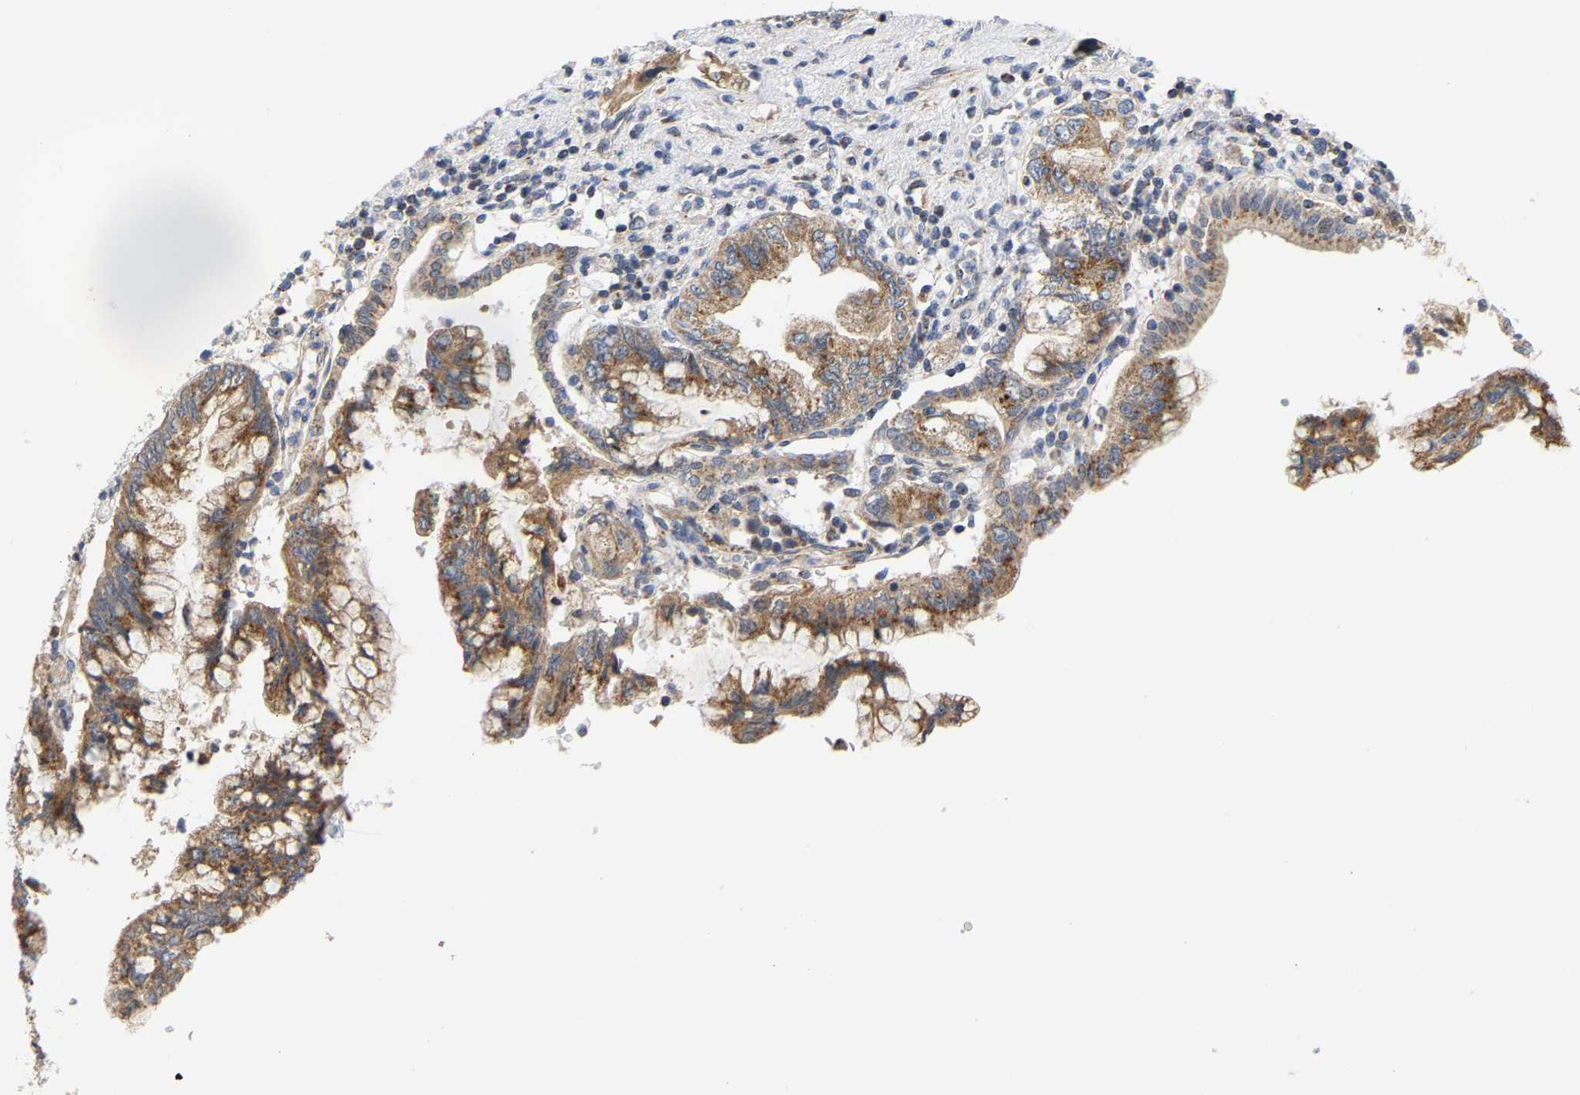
{"staining": {"intensity": "moderate", "quantity": ">75%", "location": "cytoplasmic/membranous"}, "tissue": "pancreatic cancer", "cell_type": "Tumor cells", "image_type": "cancer", "snomed": [{"axis": "morphology", "description": "Adenocarcinoma, NOS"}, {"axis": "topography", "description": "Pancreas"}], "caption": "Approximately >75% of tumor cells in pancreatic cancer display moderate cytoplasmic/membranous protein staining as visualized by brown immunohistochemical staining.", "gene": "PCNT", "patient": {"sex": "female", "age": 73}}